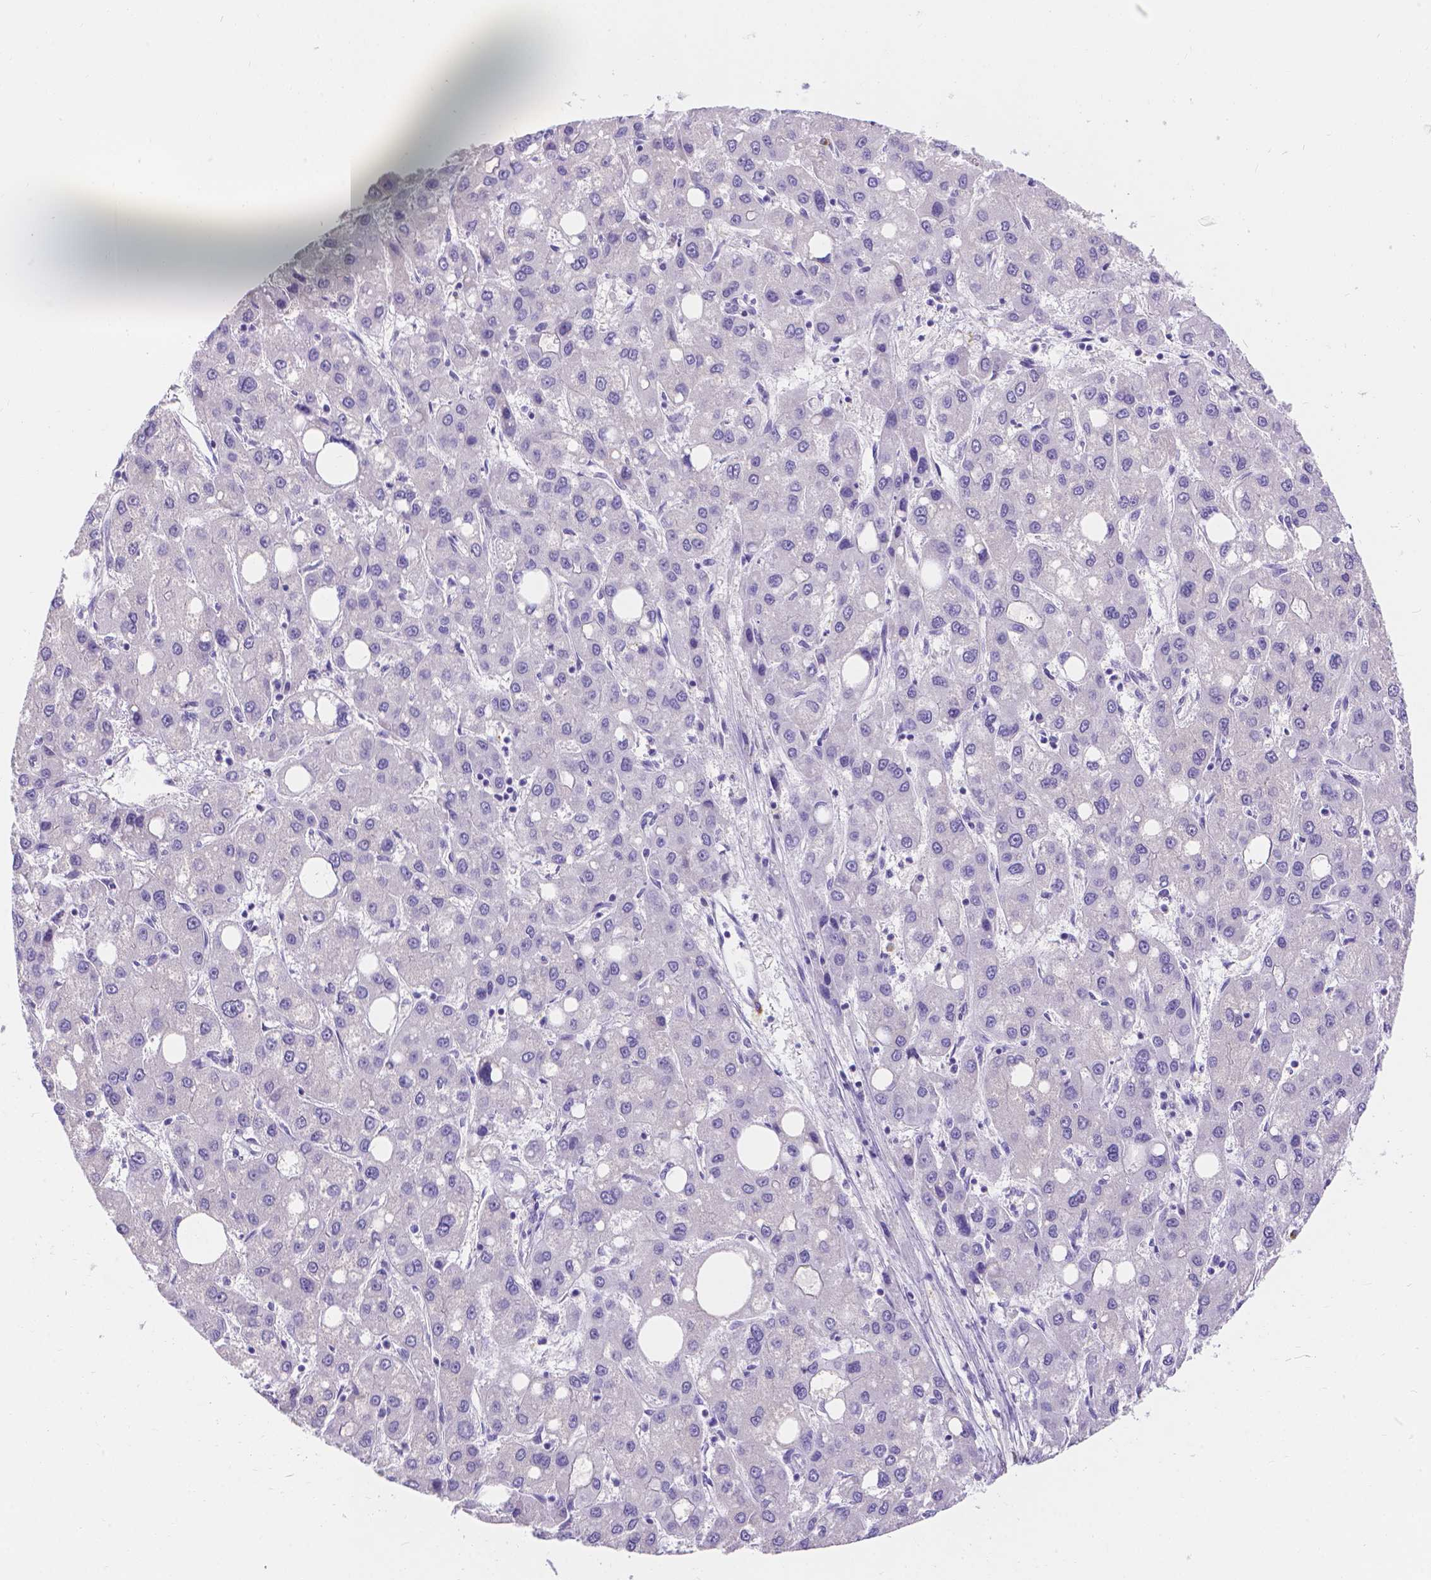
{"staining": {"intensity": "negative", "quantity": "none", "location": "none"}, "tissue": "liver cancer", "cell_type": "Tumor cells", "image_type": "cancer", "snomed": [{"axis": "morphology", "description": "Carcinoma, Hepatocellular, NOS"}, {"axis": "topography", "description": "Liver"}], "caption": "There is no significant staining in tumor cells of hepatocellular carcinoma (liver).", "gene": "GNRHR", "patient": {"sex": "male", "age": 73}}